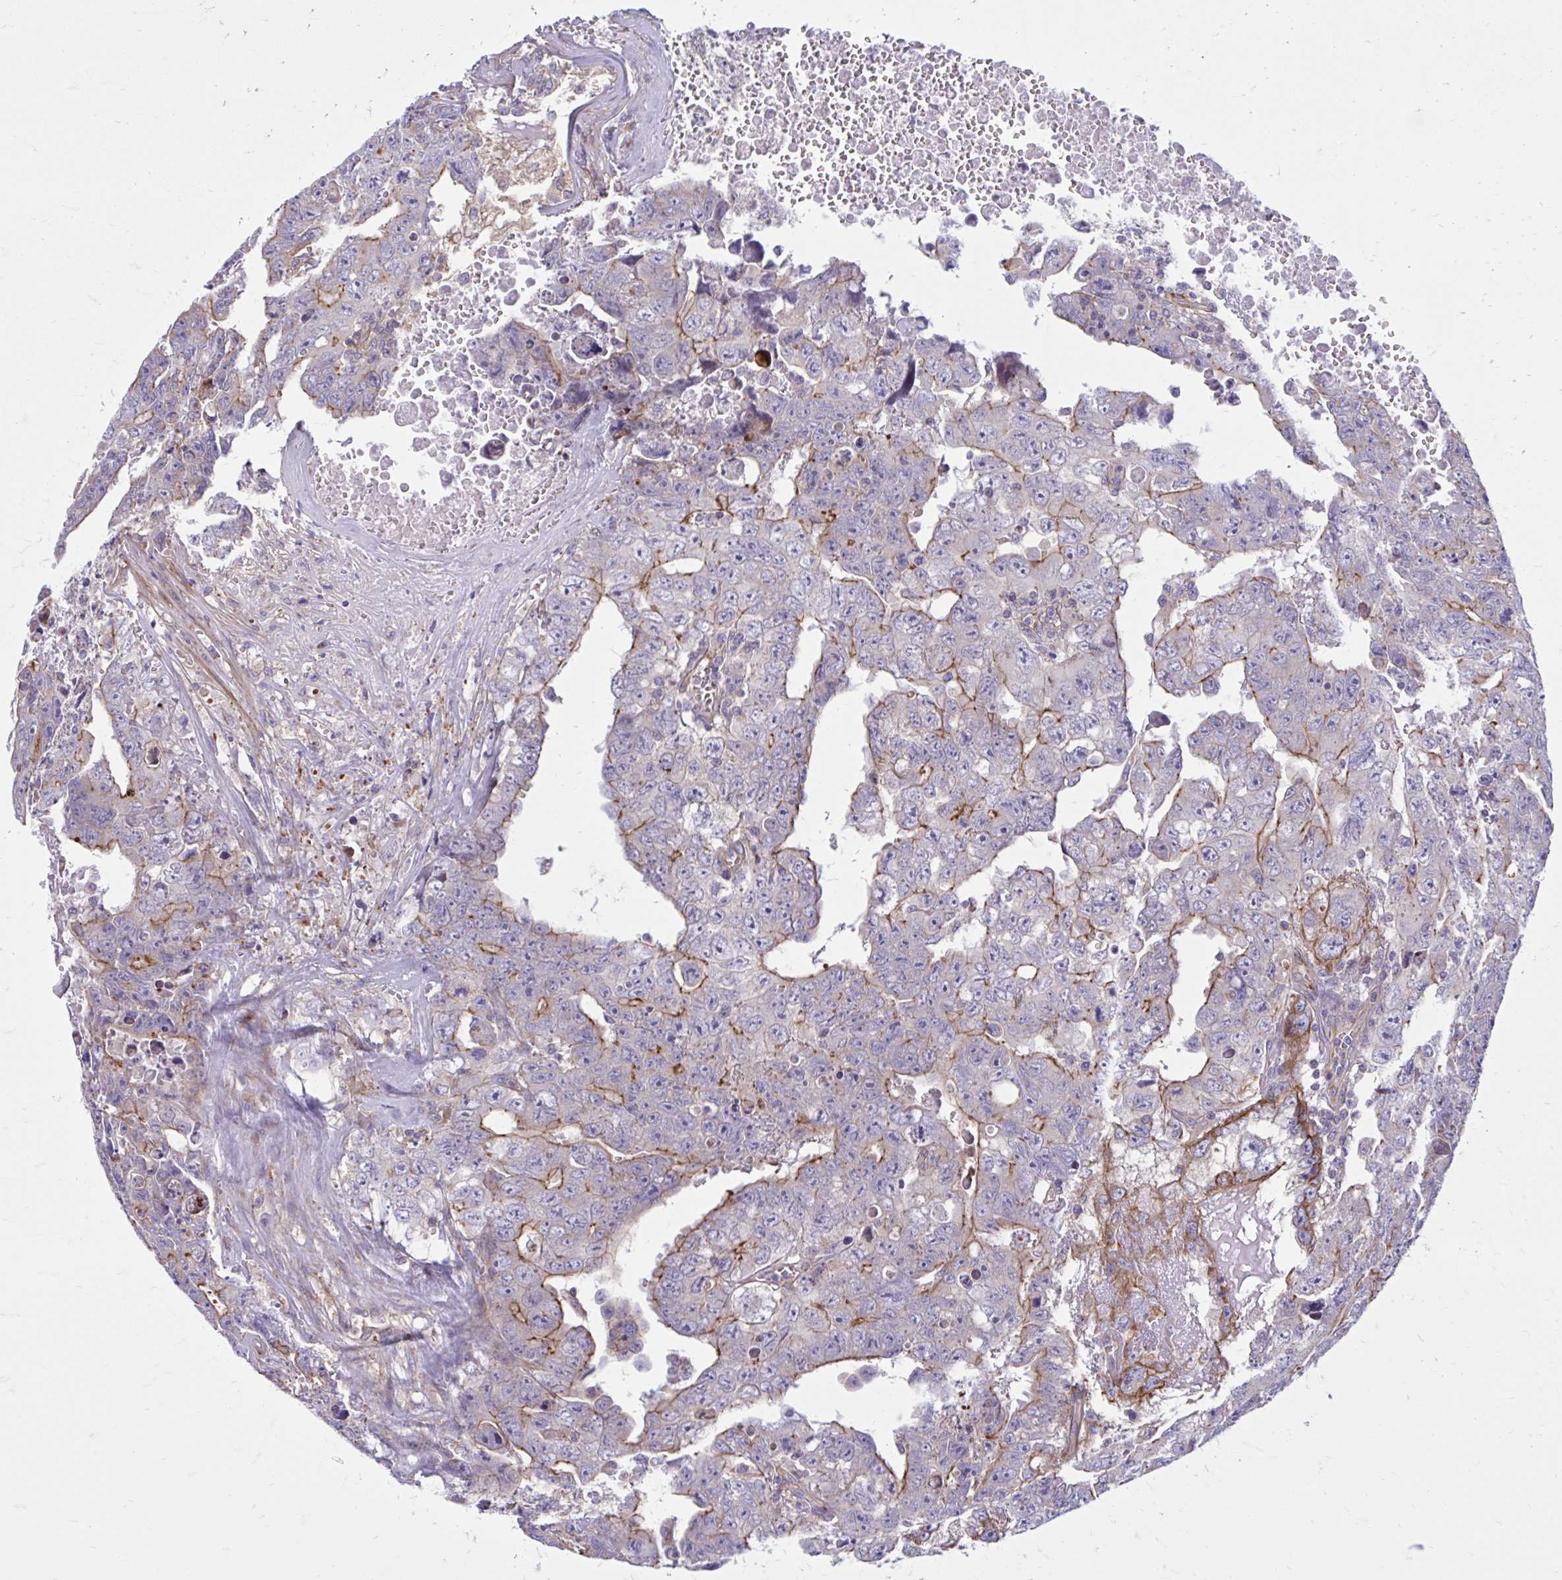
{"staining": {"intensity": "moderate", "quantity": "<25%", "location": "cytoplasmic/membranous"}, "tissue": "testis cancer", "cell_type": "Tumor cells", "image_type": "cancer", "snomed": [{"axis": "morphology", "description": "Carcinoma, Embryonal, NOS"}, {"axis": "topography", "description": "Testis"}], "caption": "Testis embryonal carcinoma was stained to show a protein in brown. There is low levels of moderate cytoplasmic/membranous staining in about <25% of tumor cells. Using DAB (3,3'-diaminobenzidine) (brown) and hematoxylin (blue) stains, captured at high magnification using brightfield microscopy.", "gene": "FAP", "patient": {"sex": "male", "age": 24}}